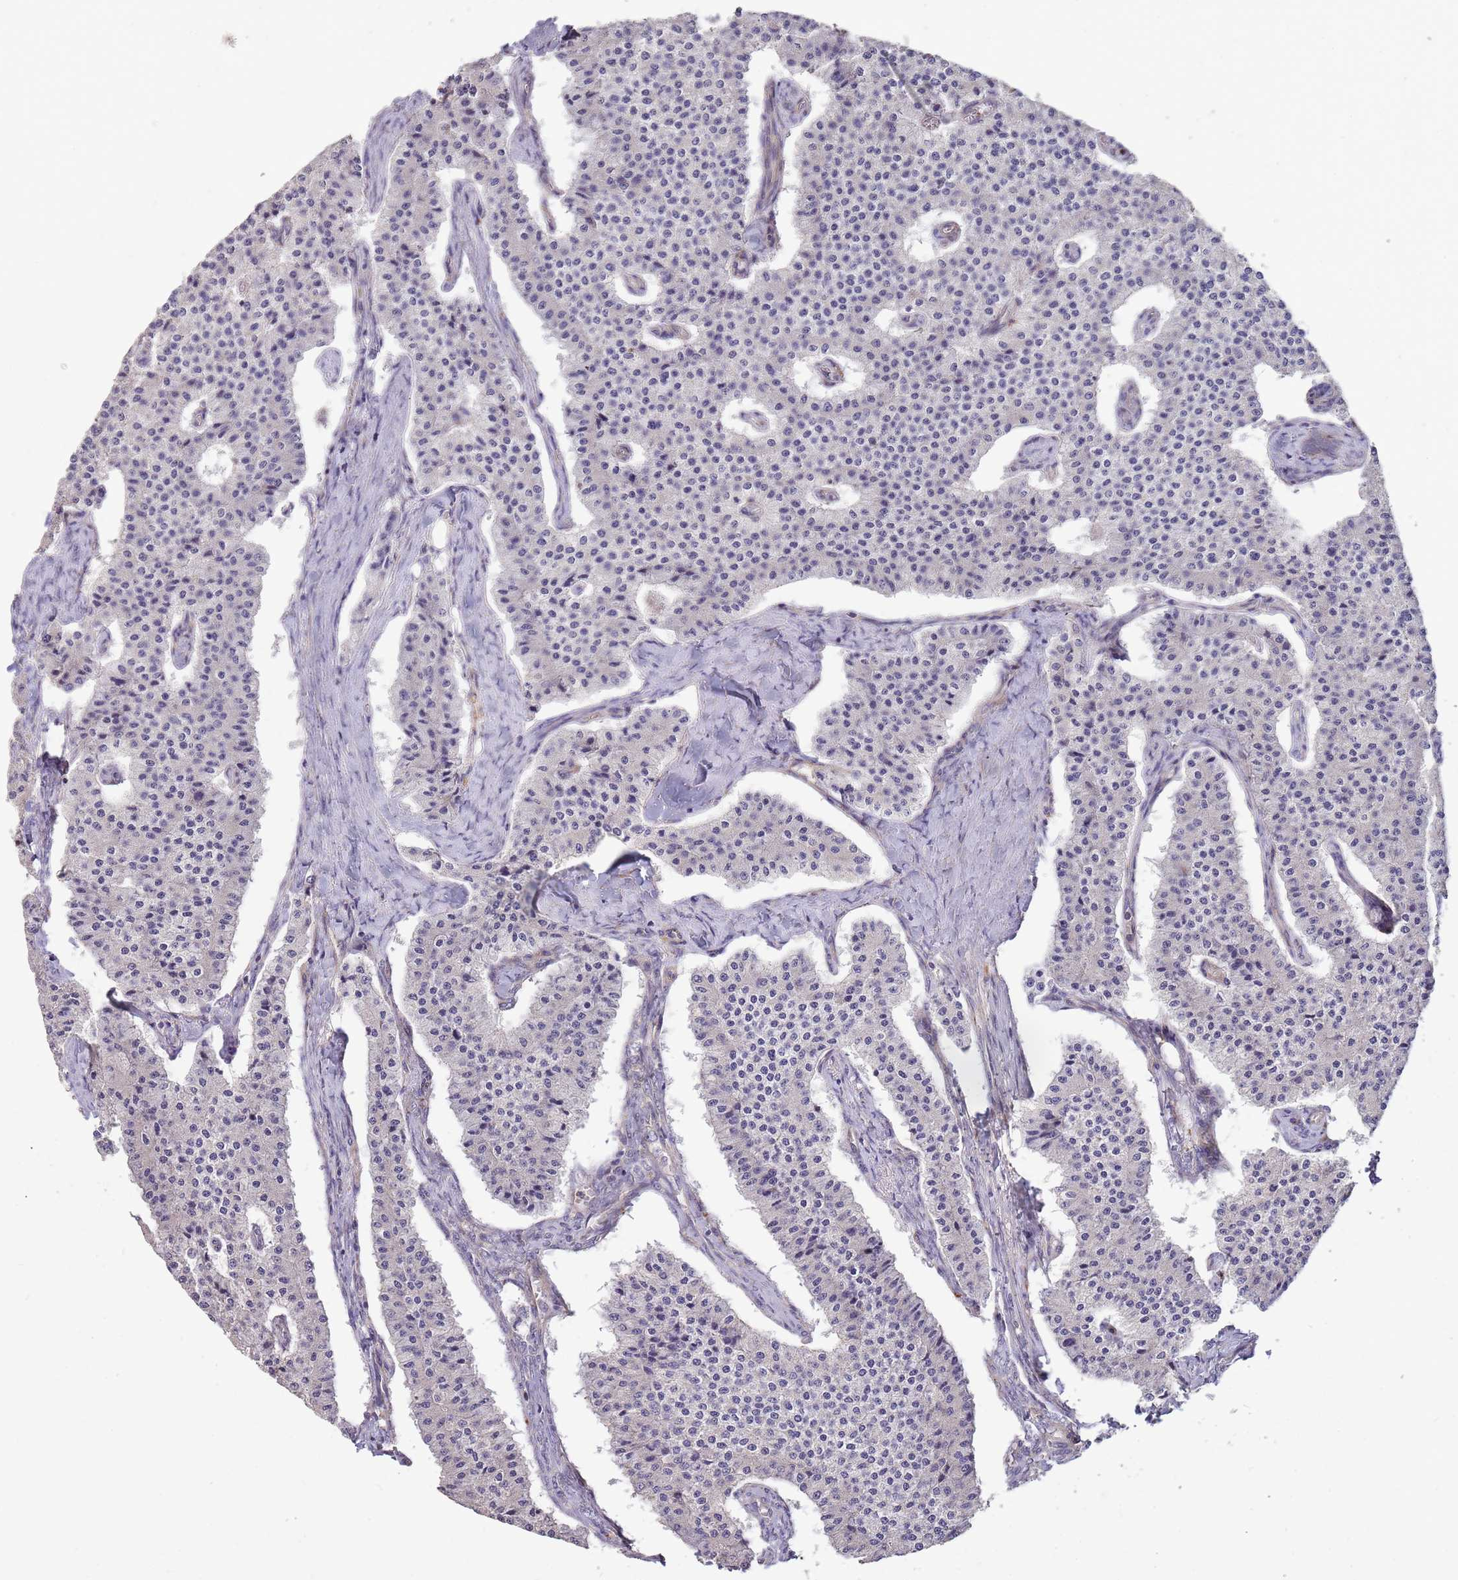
{"staining": {"intensity": "negative", "quantity": "none", "location": "none"}, "tissue": "carcinoid", "cell_type": "Tumor cells", "image_type": "cancer", "snomed": [{"axis": "morphology", "description": "Carcinoid, malignant, NOS"}, {"axis": "topography", "description": "Colon"}], "caption": "The histopathology image displays no significant positivity in tumor cells of carcinoid.", "gene": "ARMCX6", "patient": {"sex": "female", "age": 52}}